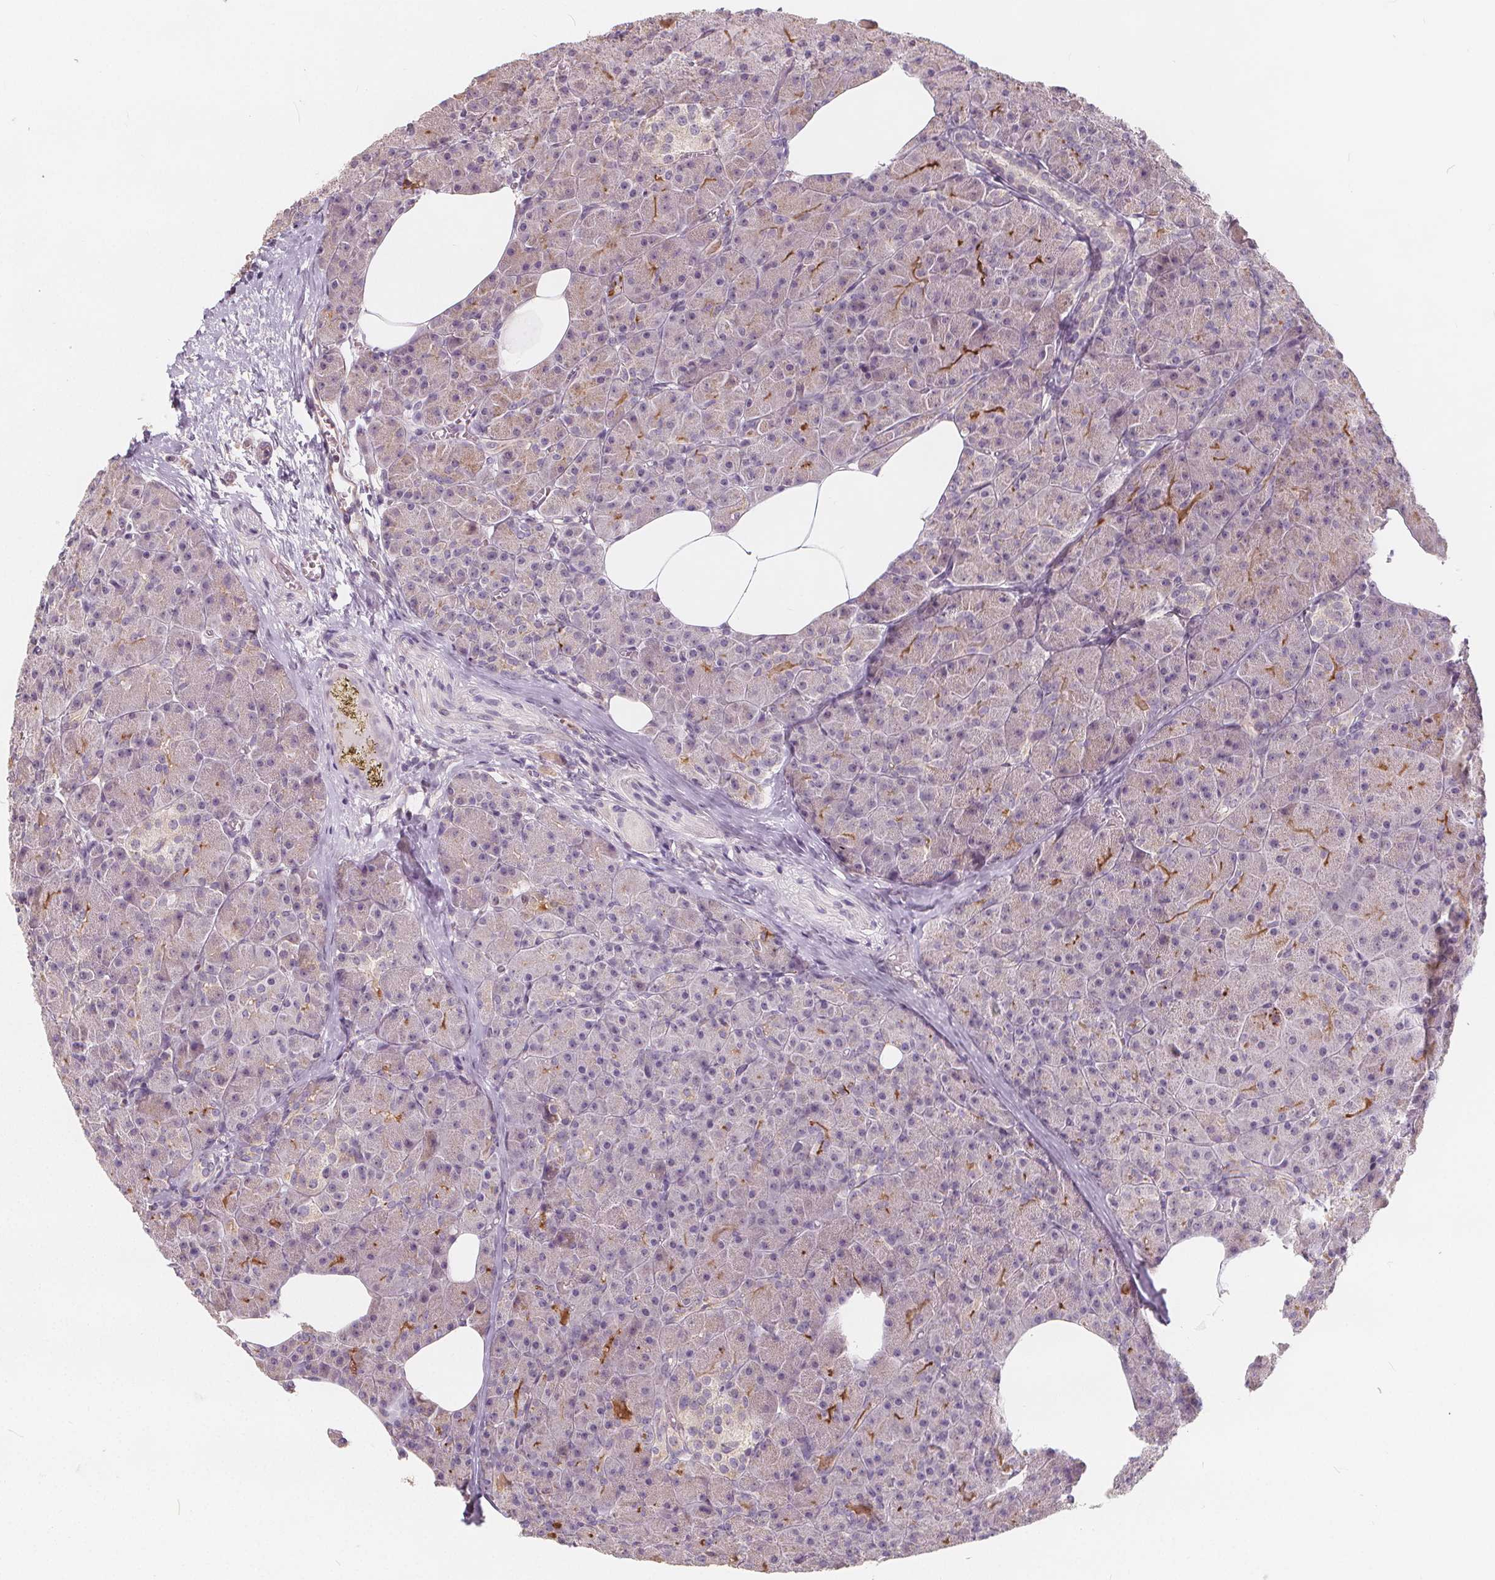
{"staining": {"intensity": "moderate", "quantity": "<25%", "location": "cytoplasmic/membranous"}, "tissue": "pancreas", "cell_type": "Exocrine glandular cells", "image_type": "normal", "snomed": [{"axis": "morphology", "description": "Normal tissue, NOS"}, {"axis": "topography", "description": "Pancreas"}], "caption": "Protein expression by immunohistochemistry reveals moderate cytoplasmic/membranous expression in approximately <25% of exocrine glandular cells in unremarkable pancreas.", "gene": "DRC3", "patient": {"sex": "female", "age": 45}}